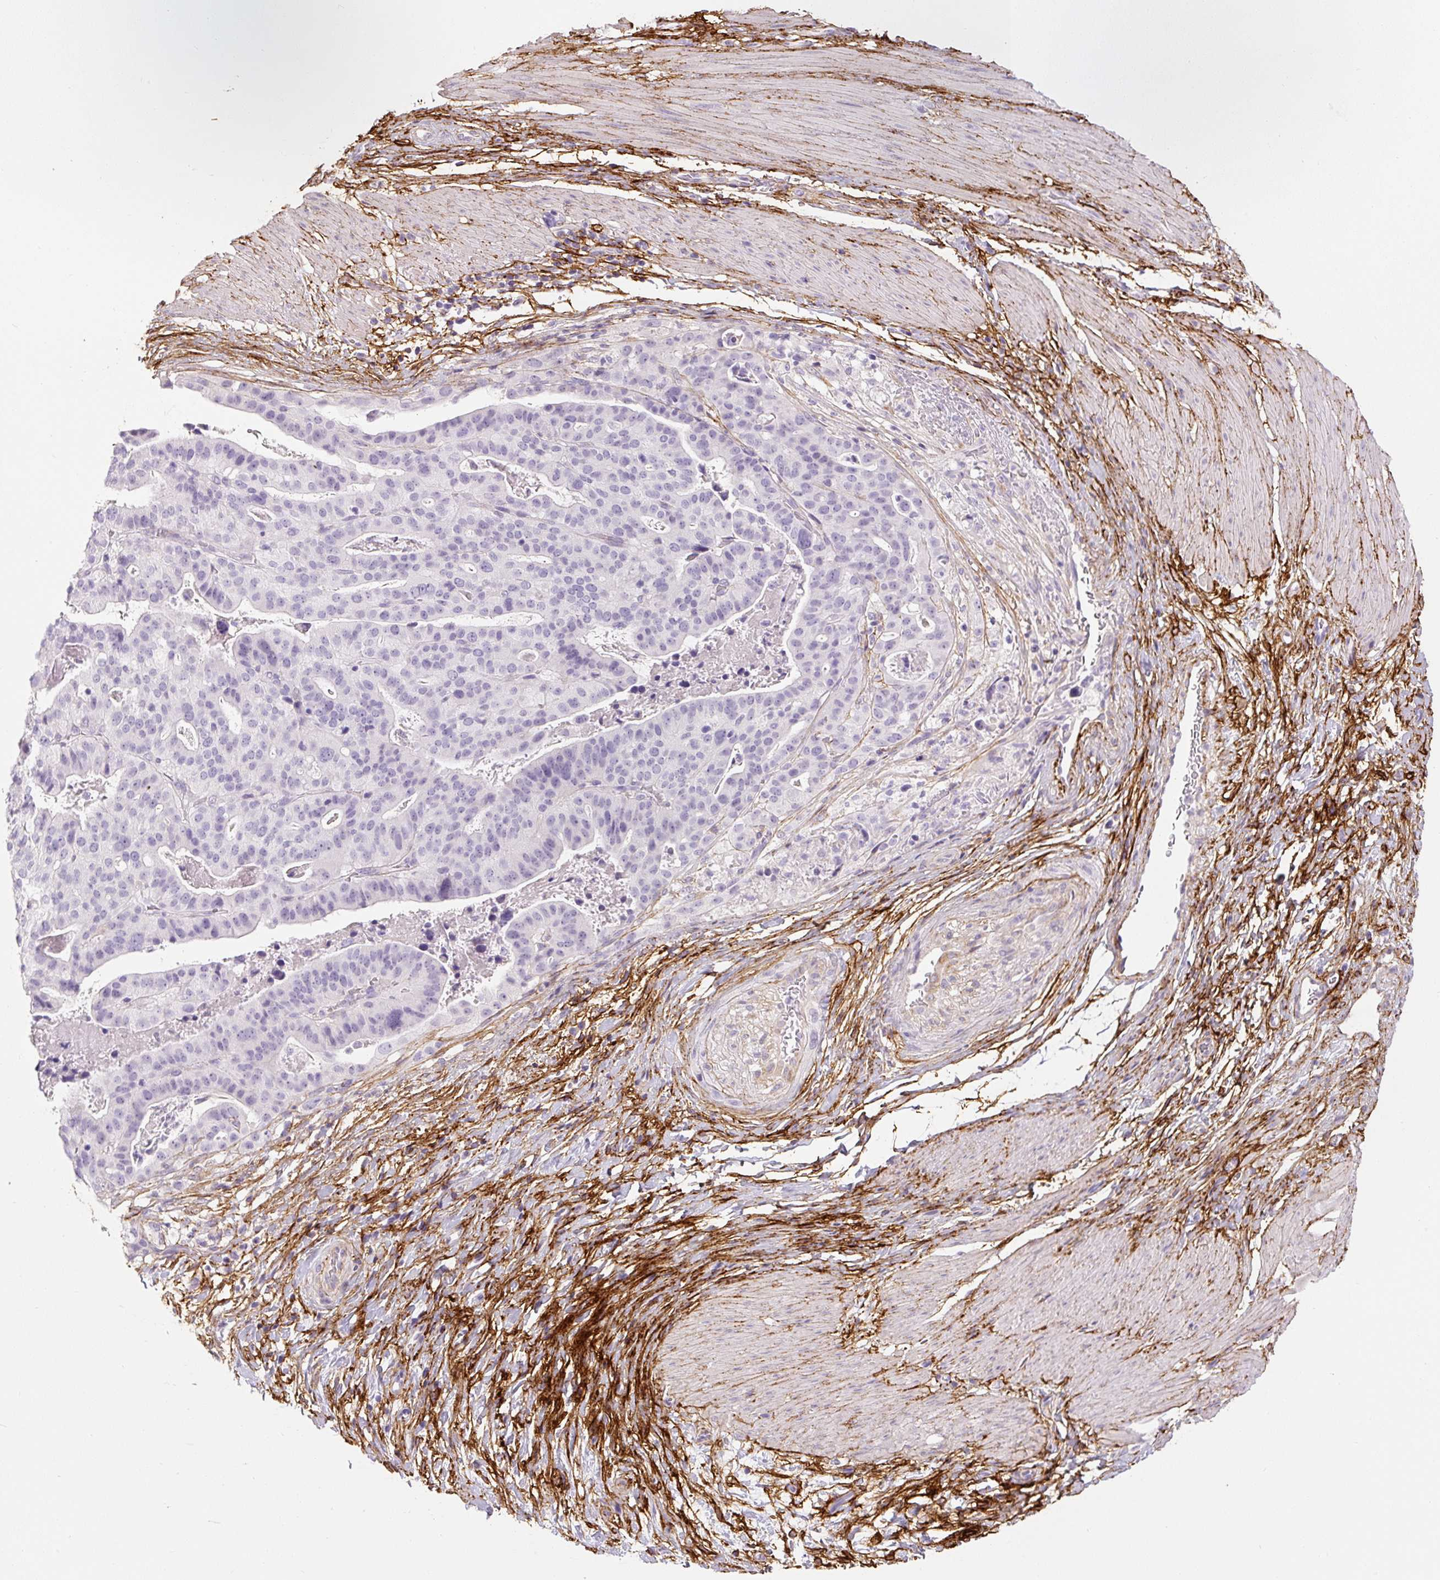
{"staining": {"intensity": "negative", "quantity": "none", "location": "none"}, "tissue": "stomach cancer", "cell_type": "Tumor cells", "image_type": "cancer", "snomed": [{"axis": "morphology", "description": "Adenocarcinoma, NOS"}, {"axis": "topography", "description": "Stomach"}], "caption": "IHC histopathology image of human stomach cancer (adenocarcinoma) stained for a protein (brown), which displays no expression in tumor cells. Nuclei are stained in blue.", "gene": "FBN1", "patient": {"sex": "male", "age": 48}}